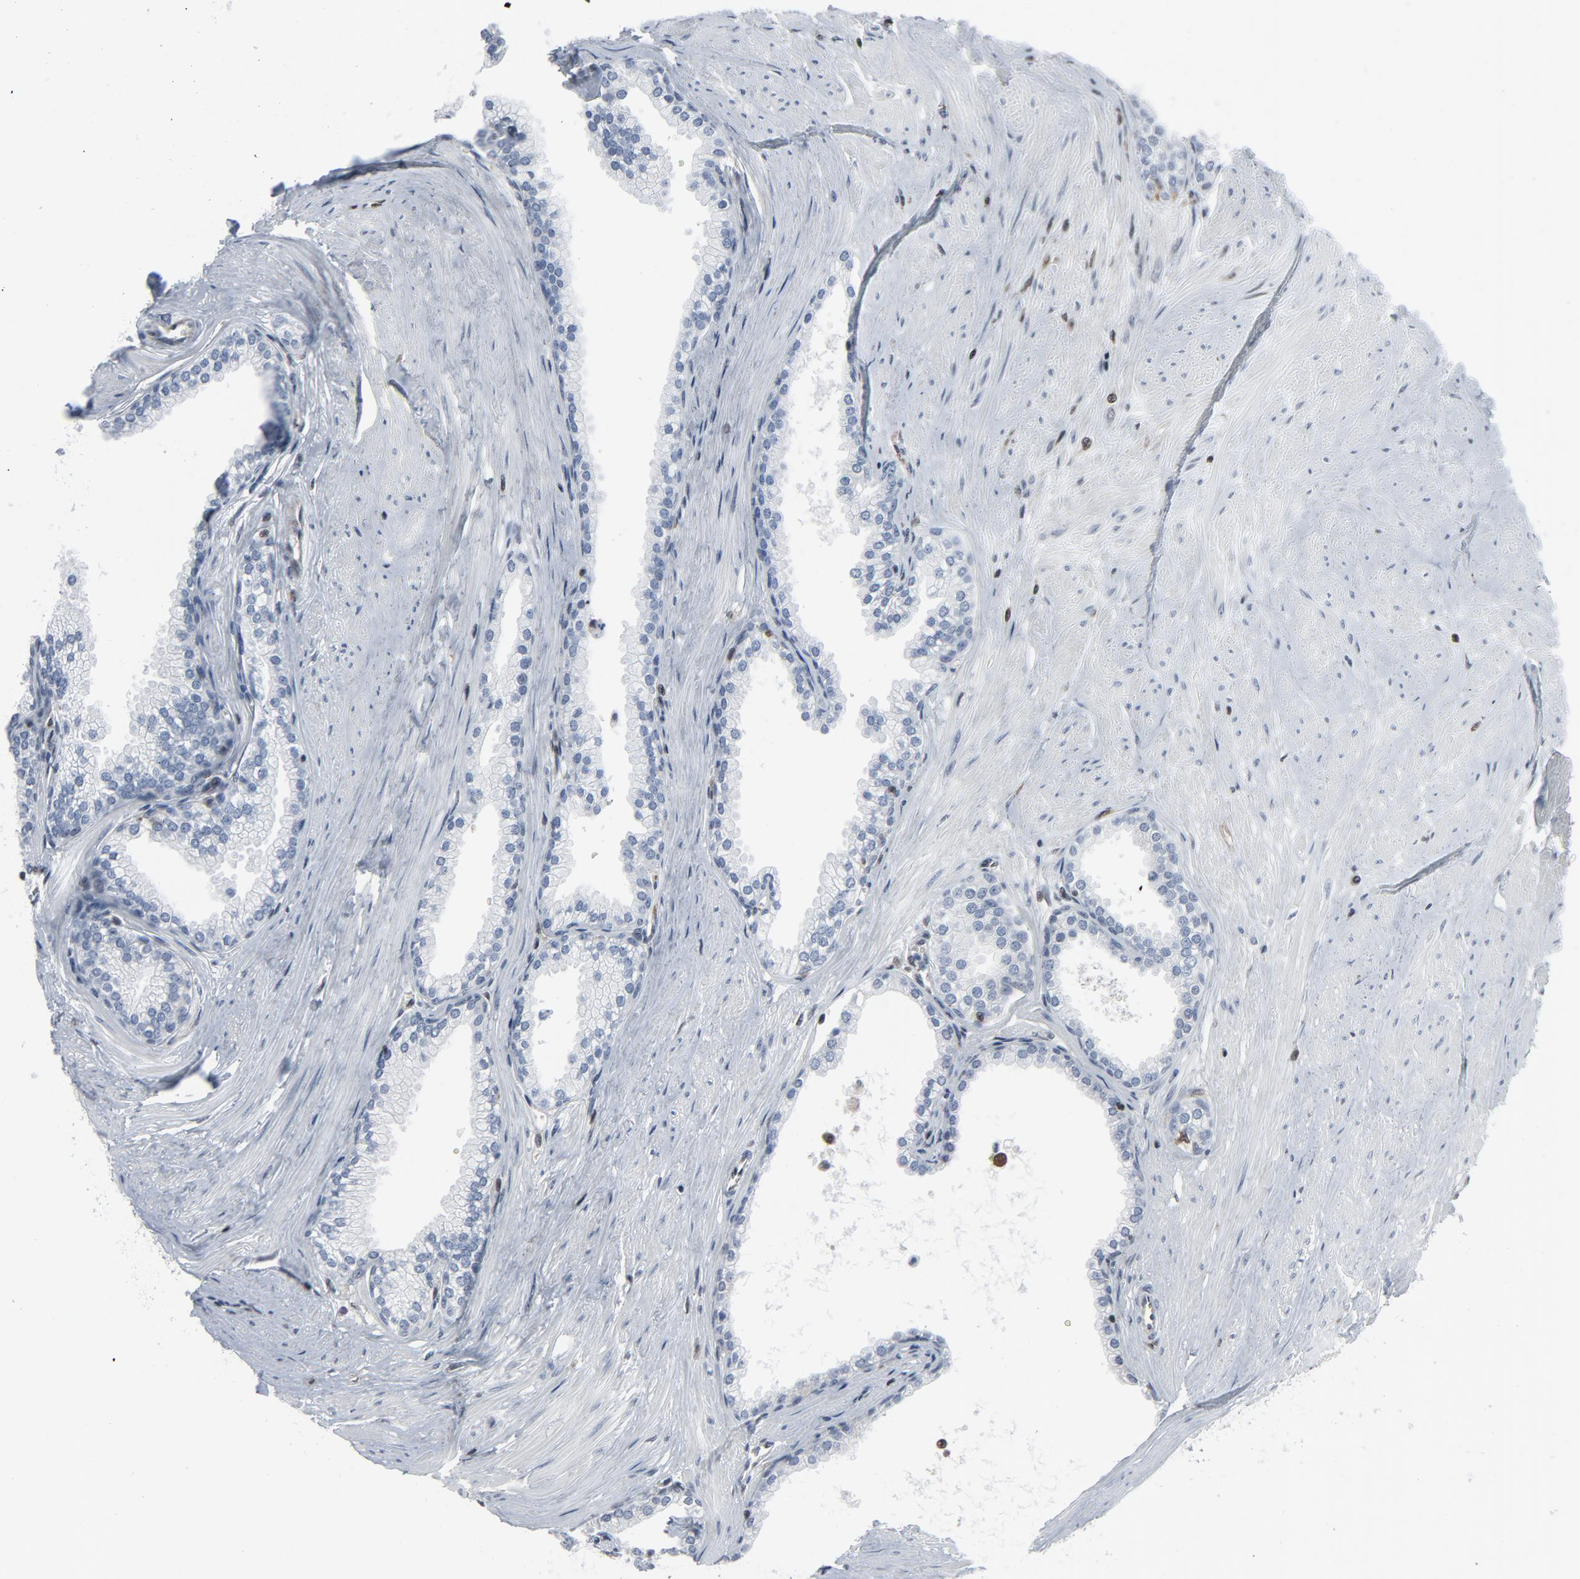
{"staining": {"intensity": "negative", "quantity": "none", "location": "none"}, "tissue": "prostate", "cell_type": "Glandular cells", "image_type": "normal", "snomed": [{"axis": "morphology", "description": "Normal tissue, NOS"}, {"axis": "topography", "description": "Prostate"}], "caption": "Glandular cells are negative for brown protein staining in normal prostate.", "gene": "STAT5A", "patient": {"sex": "male", "age": 64}}